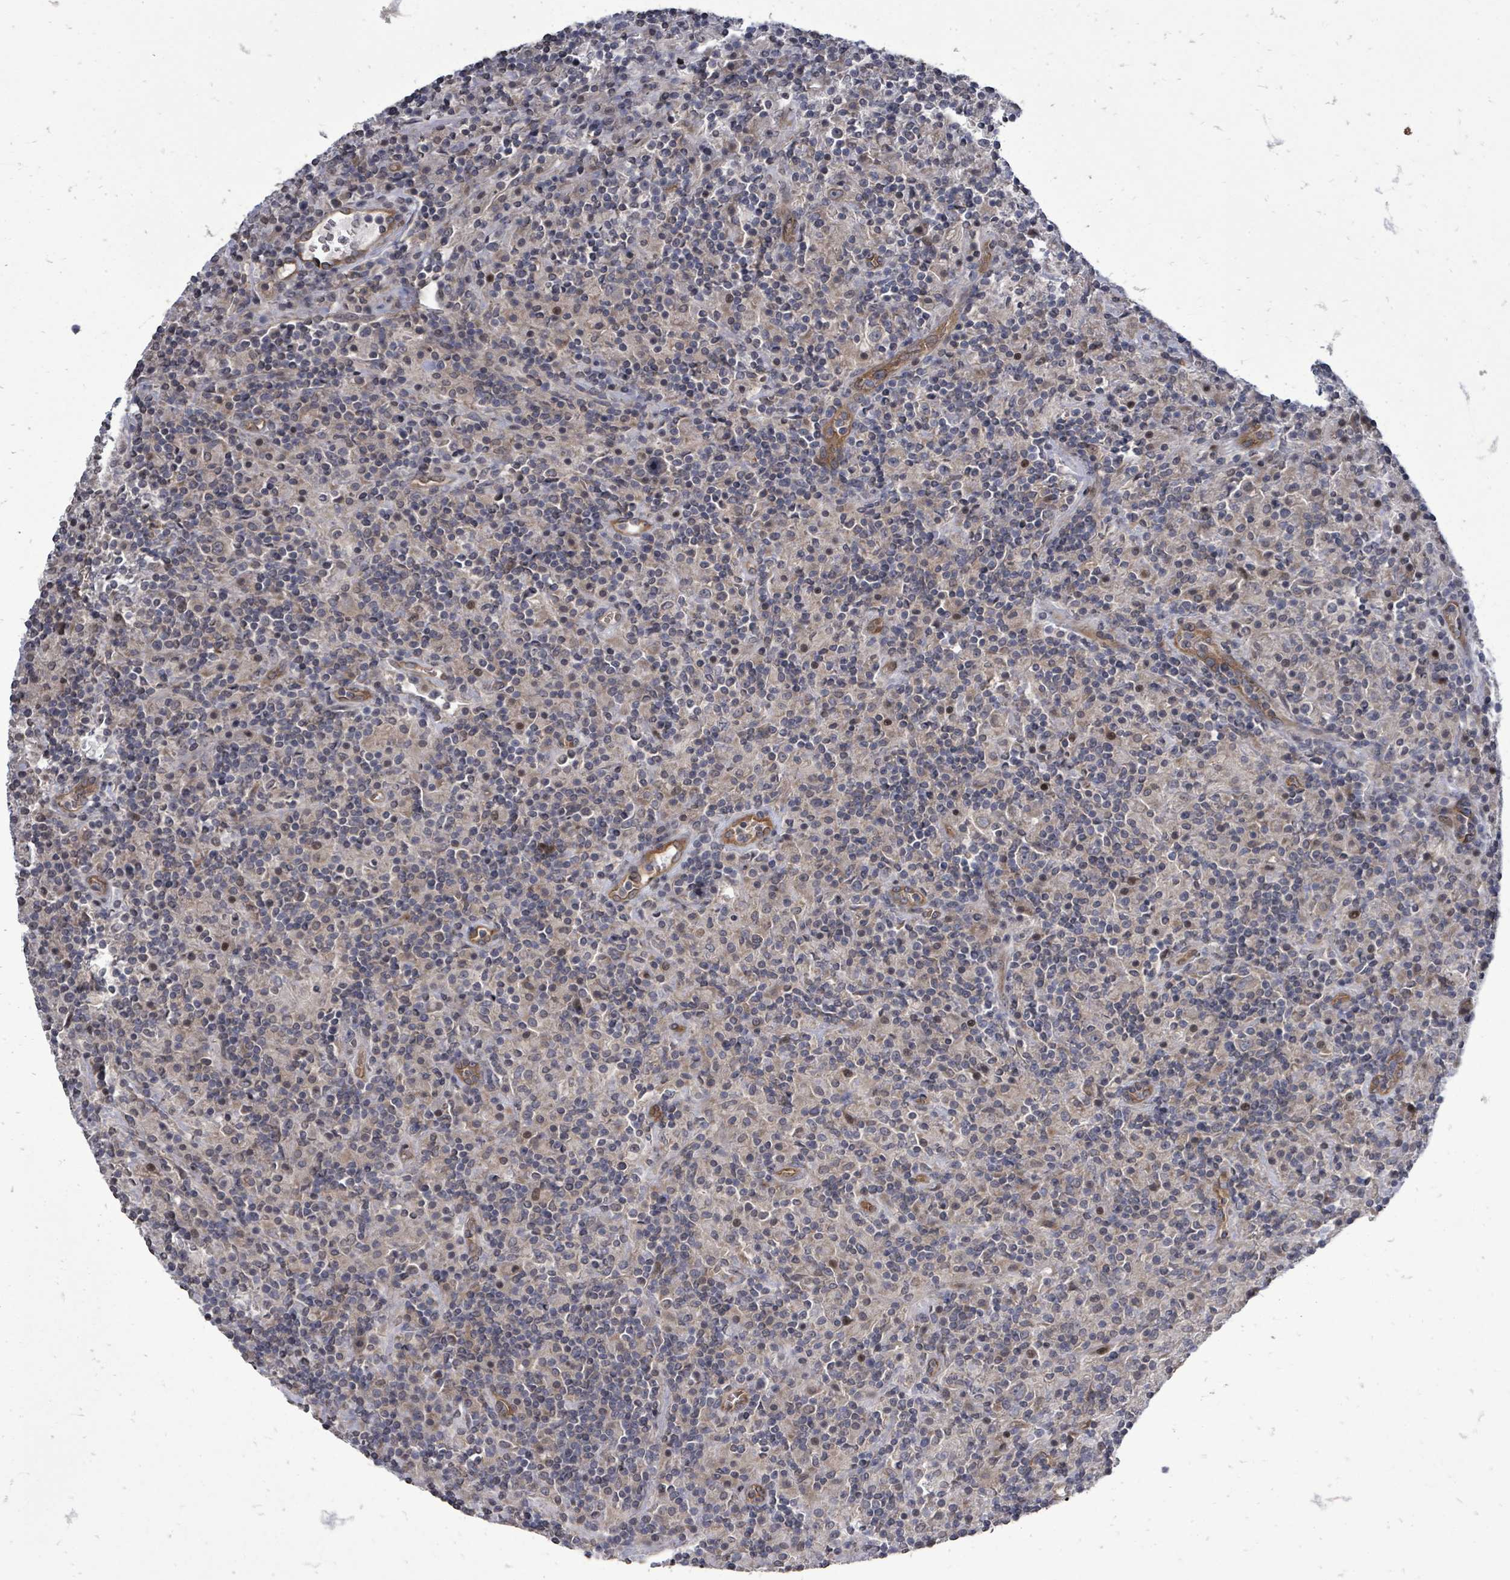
{"staining": {"intensity": "weak", "quantity": "<25%", "location": "cytoplasmic/membranous"}, "tissue": "lymphoma", "cell_type": "Tumor cells", "image_type": "cancer", "snomed": [{"axis": "morphology", "description": "Hodgkin's disease, NOS"}, {"axis": "topography", "description": "Lymph node"}], "caption": "Lymphoma was stained to show a protein in brown. There is no significant staining in tumor cells.", "gene": "RALGAPB", "patient": {"sex": "male", "age": 70}}